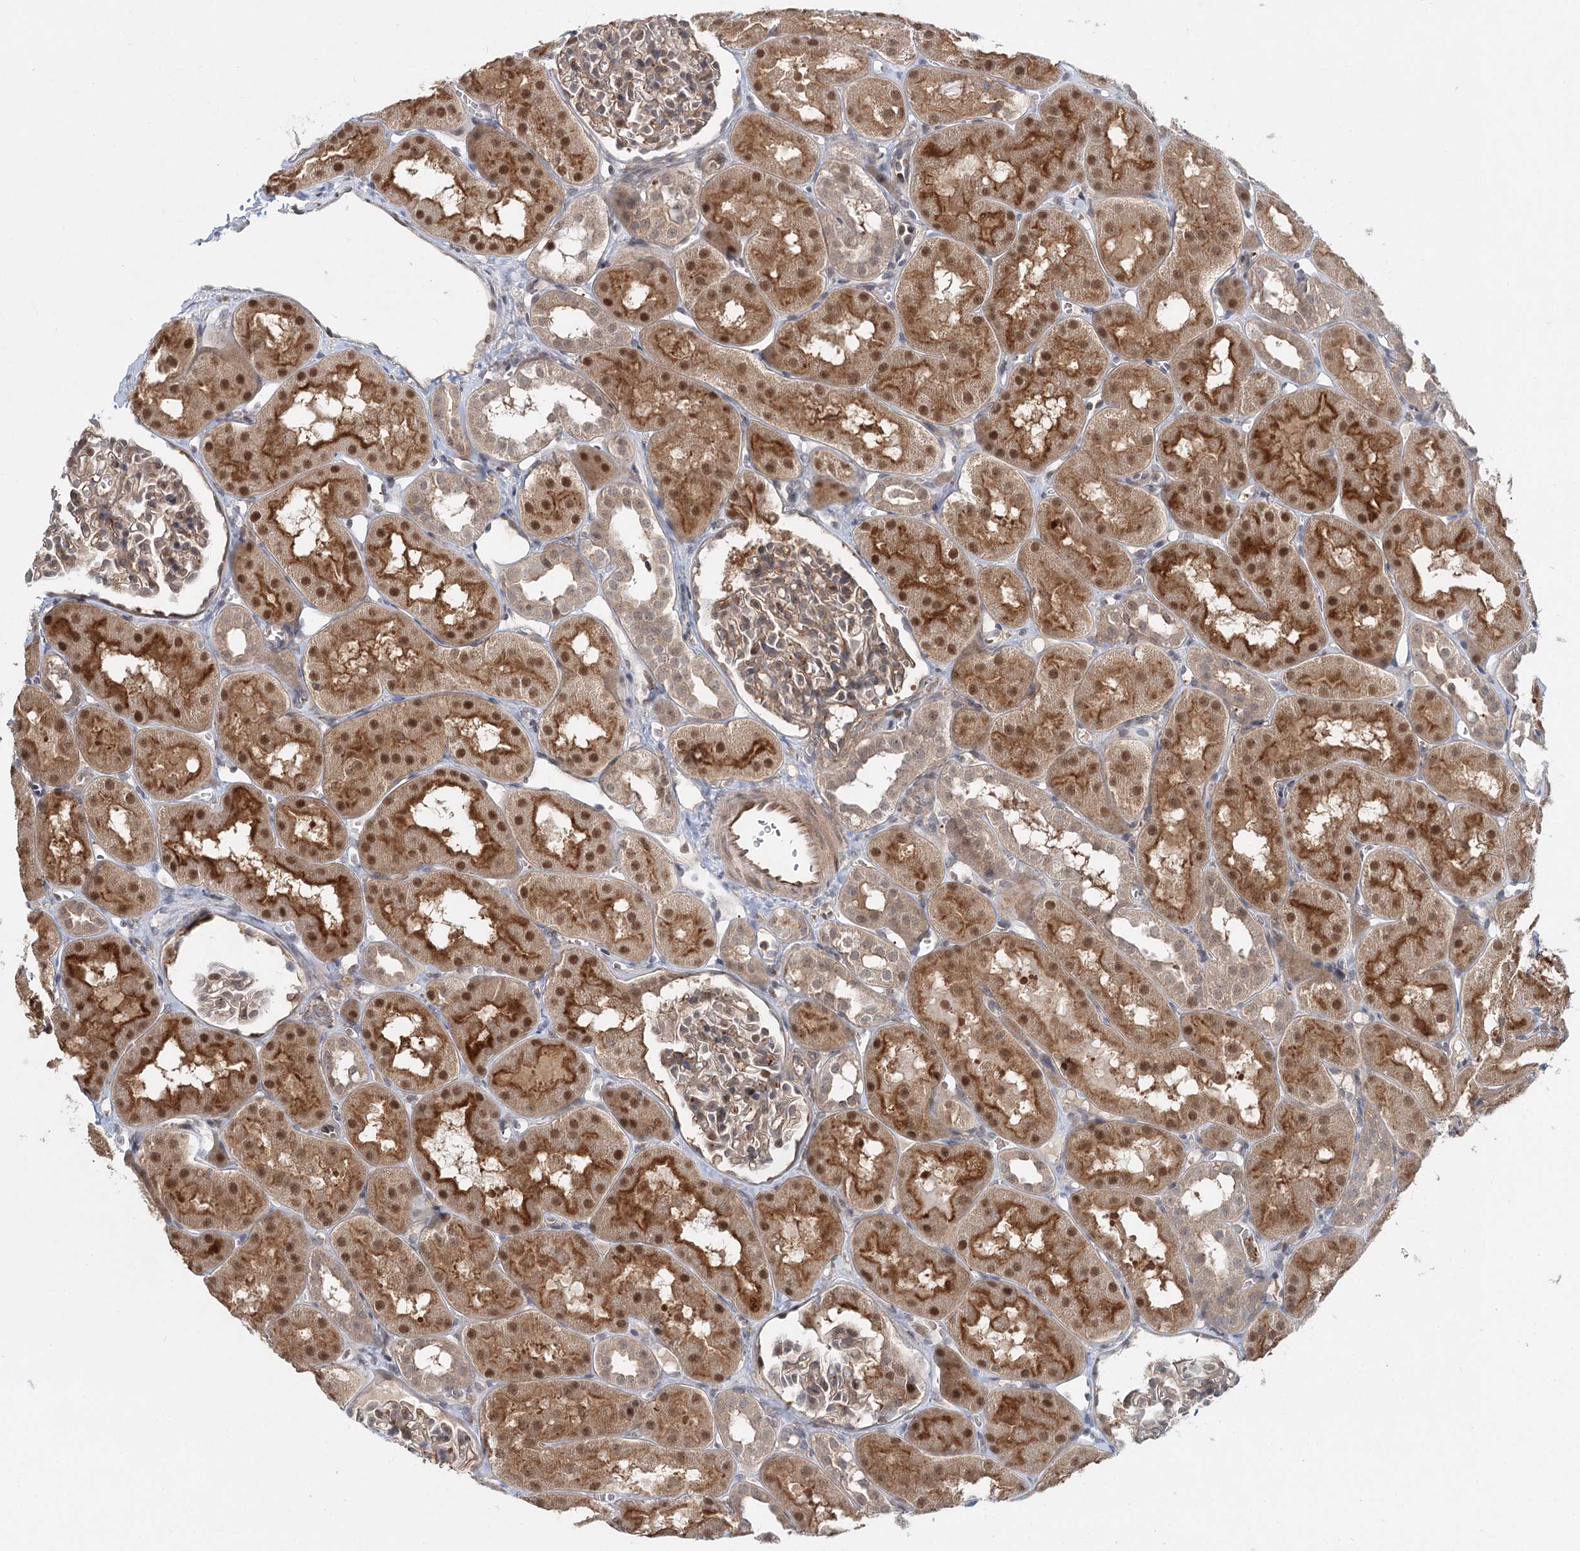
{"staining": {"intensity": "weak", "quantity": ">75%", "location": "cytoplasmic/membranous,nuclear"}, "tissue": "kidney", "cell_type": "Cells in glomeruli", "image_type": "normal", "snomed": [{"axis": "morphology", "description": "Normal tissue, NOS"}, {"axis": "topography", "description": "Kidney"}, {"axis": "topography", "description": "Urinary bladder"}], "caption": "Weak cytoplasmic/membranous,nuclear expression is appreciated in about >75% of cells in glomeruli in unremarkable kidney.", "gene": "WDR44", "patient": {"sex": "male", "age": 16}}